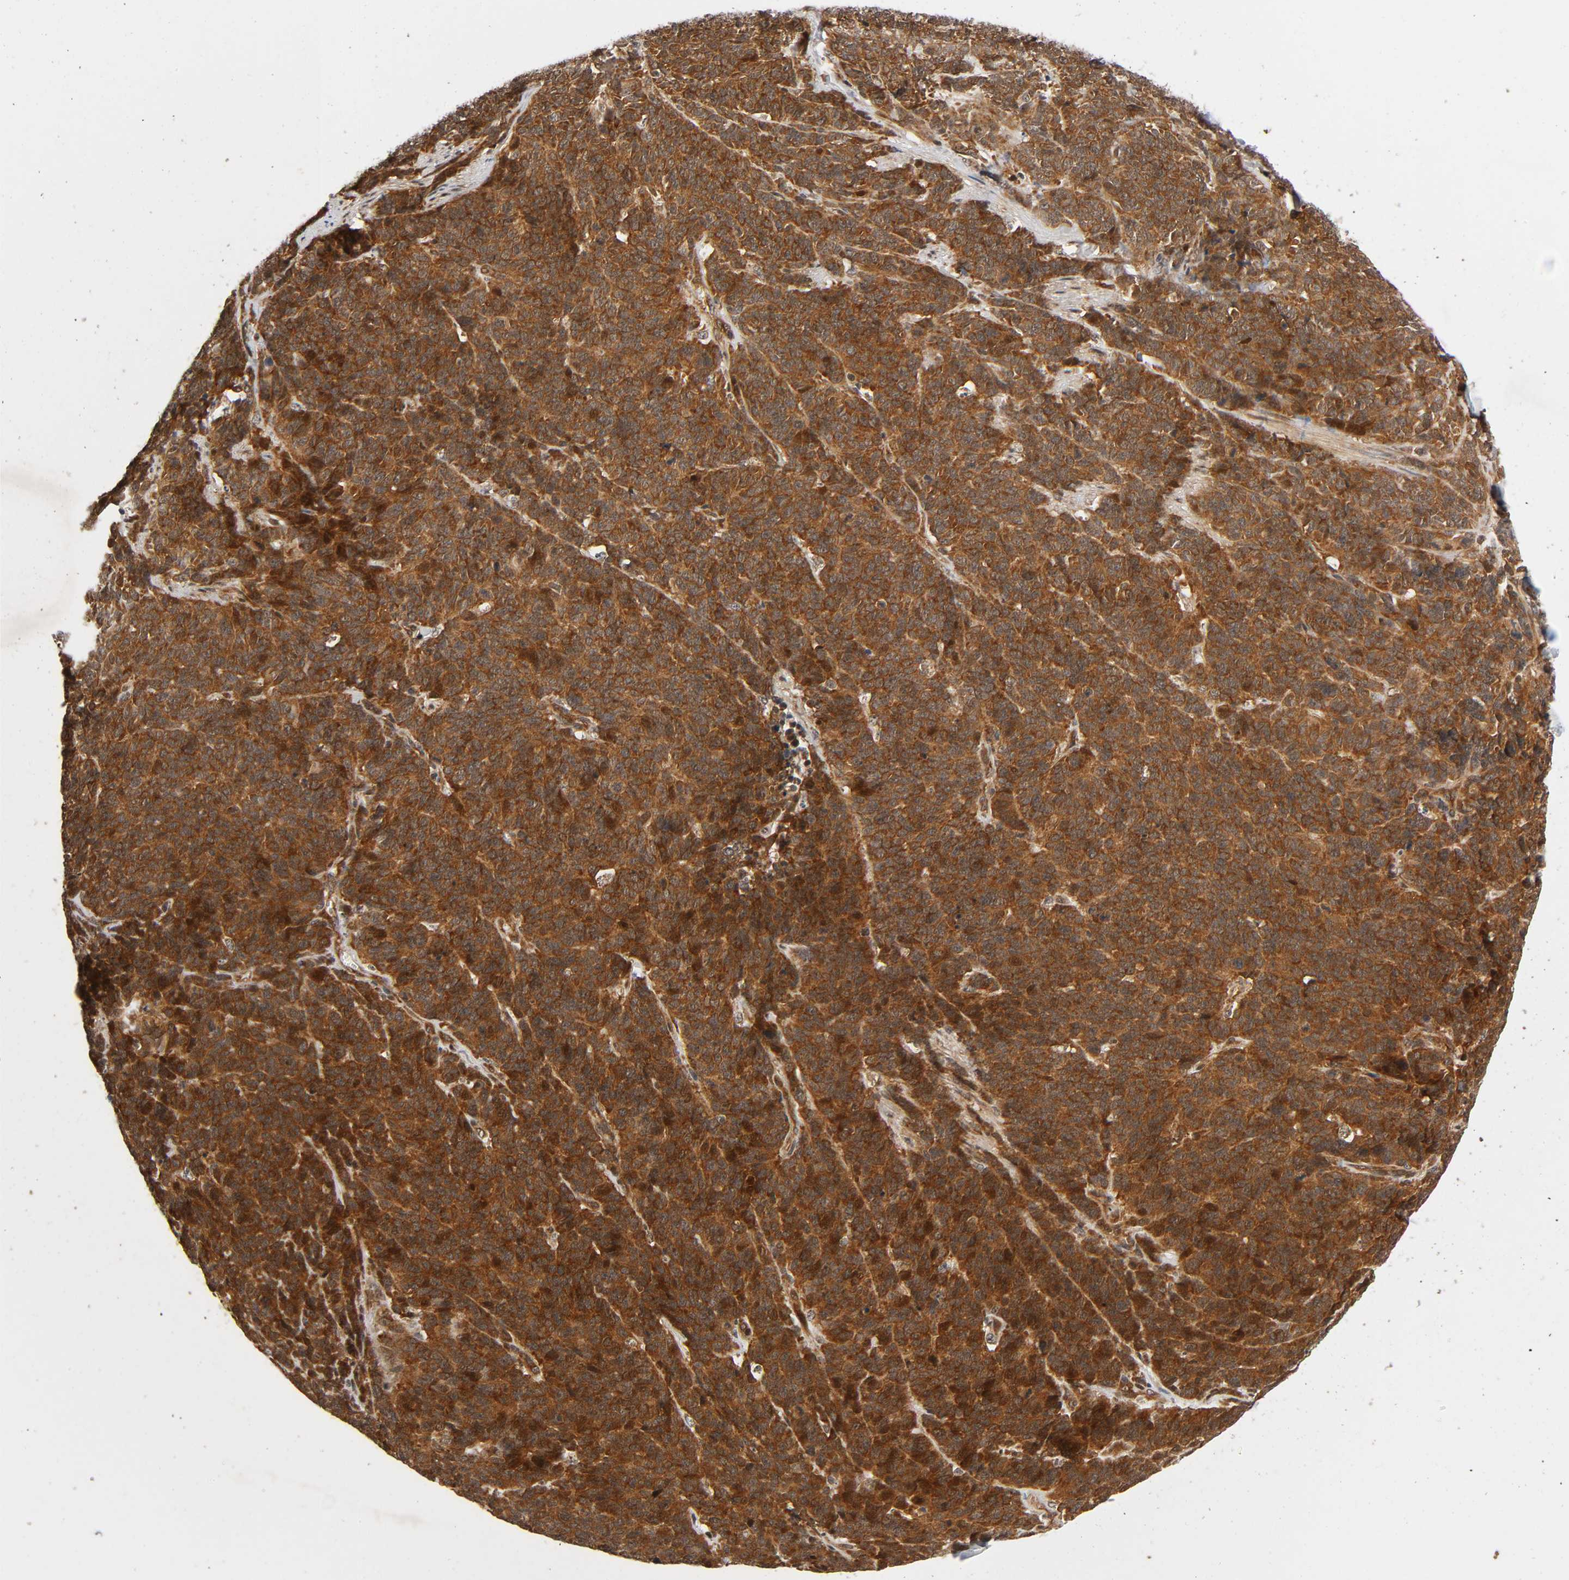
{"staining": {"intensity": "strong", "quantity": ">75%", "location": "cytoplasmic/membranous"}, "tissue": "lung cancer", "cell_type": "Tumor cells", "image_type": "cancer", "snomed": [{"axis": "morphology", "description": "Neoplasm, malignant, NOS"}, {"axis": "topography", "description": "Lung"}], "caption": "Immunohistochemistry (DAB) staining of human lung cancer (malignant neoplasm) displays strong cytoplasmic/membranous protein staining in about >75% of tumor cells. The staining is performed using DAB brown chromogen to label protein expression. The nuclei are counter-stained blue using hematoxylin.", "gene": "IQCJ-SCHIP1", "patient": {"sex": "female", "age": 58}}